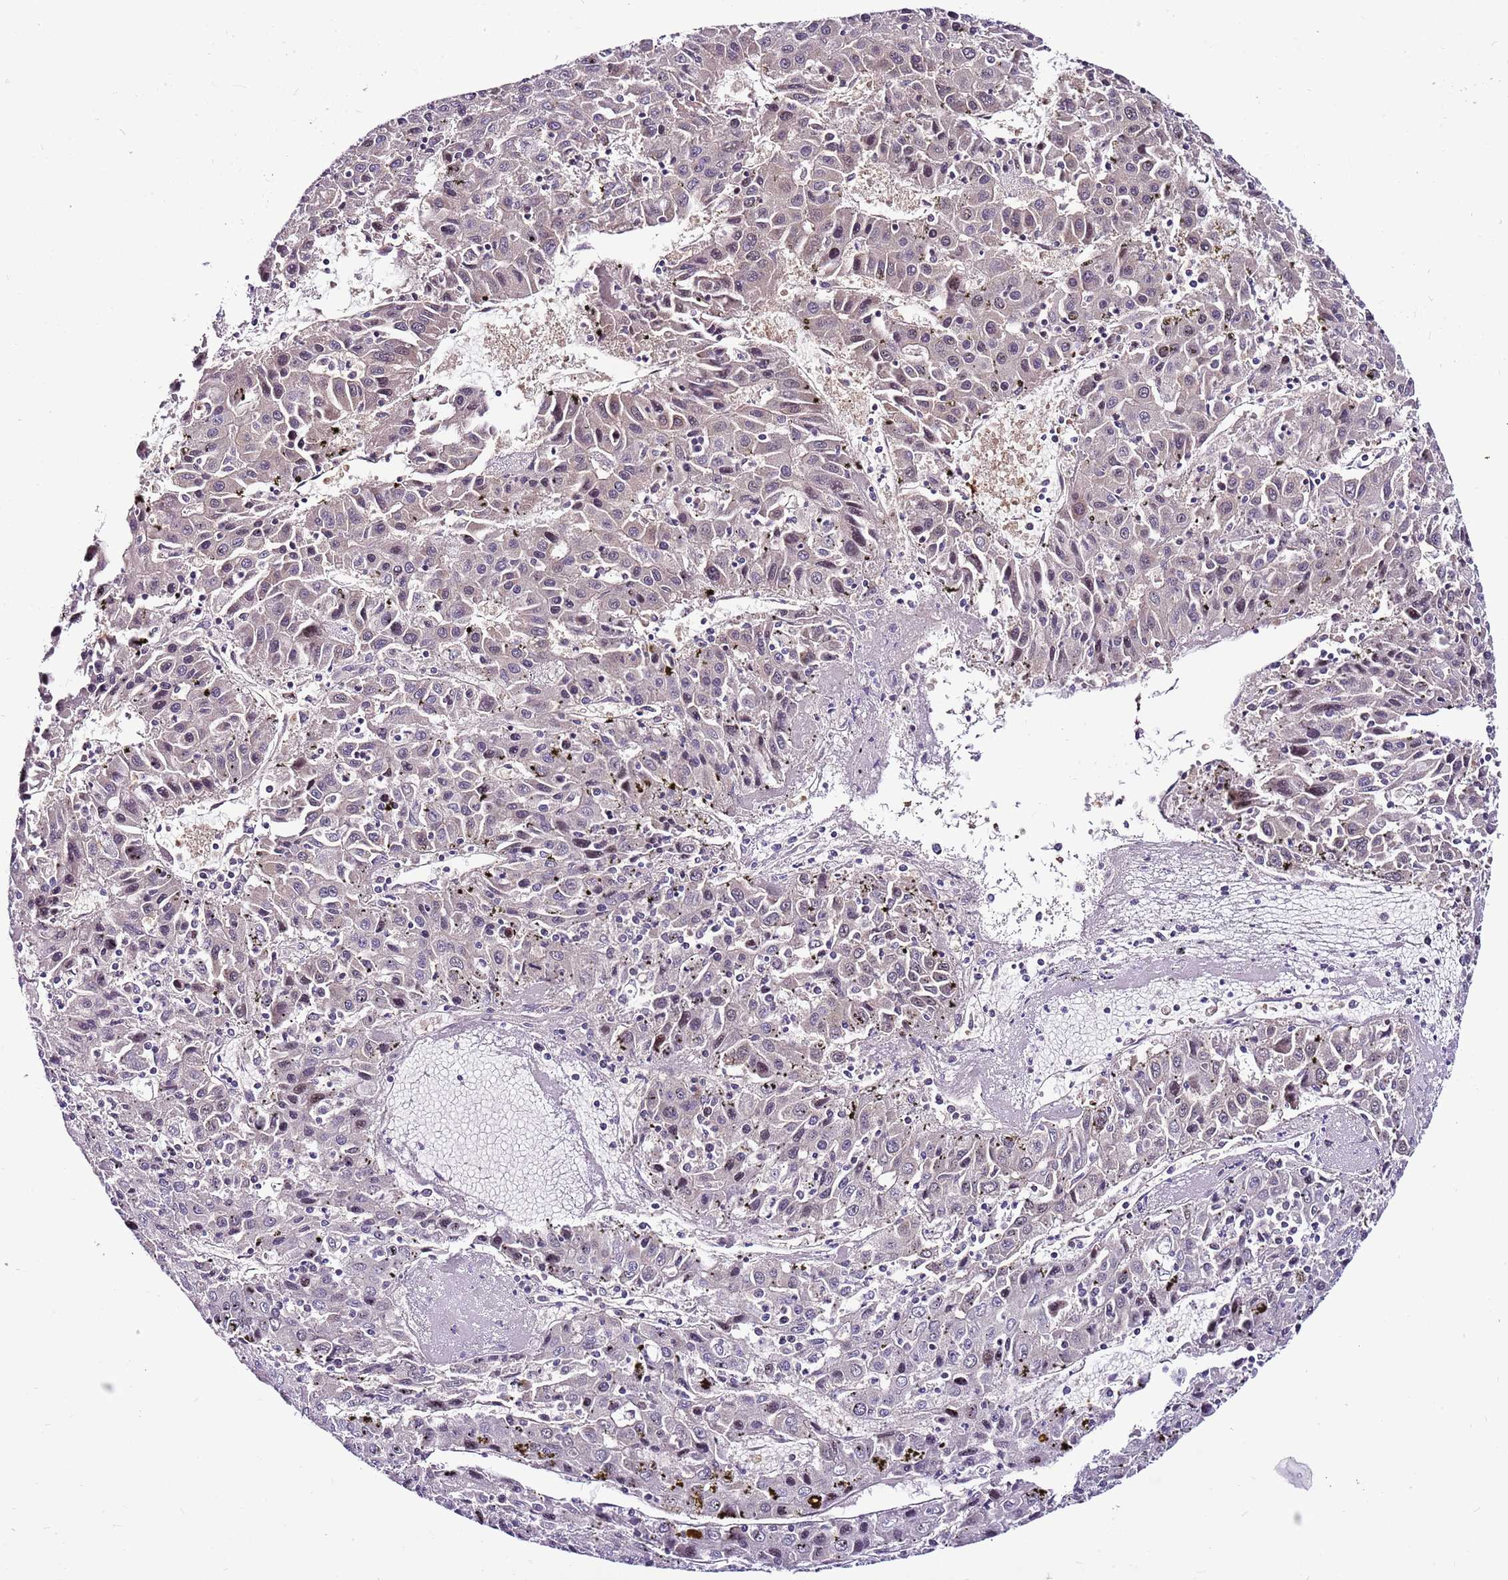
{"staining": {"intensity": "weak", "quantity": "<25%", "location": "nuclear"}, "tissue": "liver cancer", "cell_type": "Tumor cells", "image_type": "cancer", "snomed": [{"axis": "morphology", "description": "Carcinoma, Hepatocellular, NOS"}, {"axis": "topography", "description": "Liver"}], "caption": "An image of human liver cancer is negative for staining in tumor cells. The staining is performed using DAB brown chromogen with nuclei counter-stained in using hematoxylin.", "gene": "POLE3", "patient": {"sex": "female", "age": 53}}